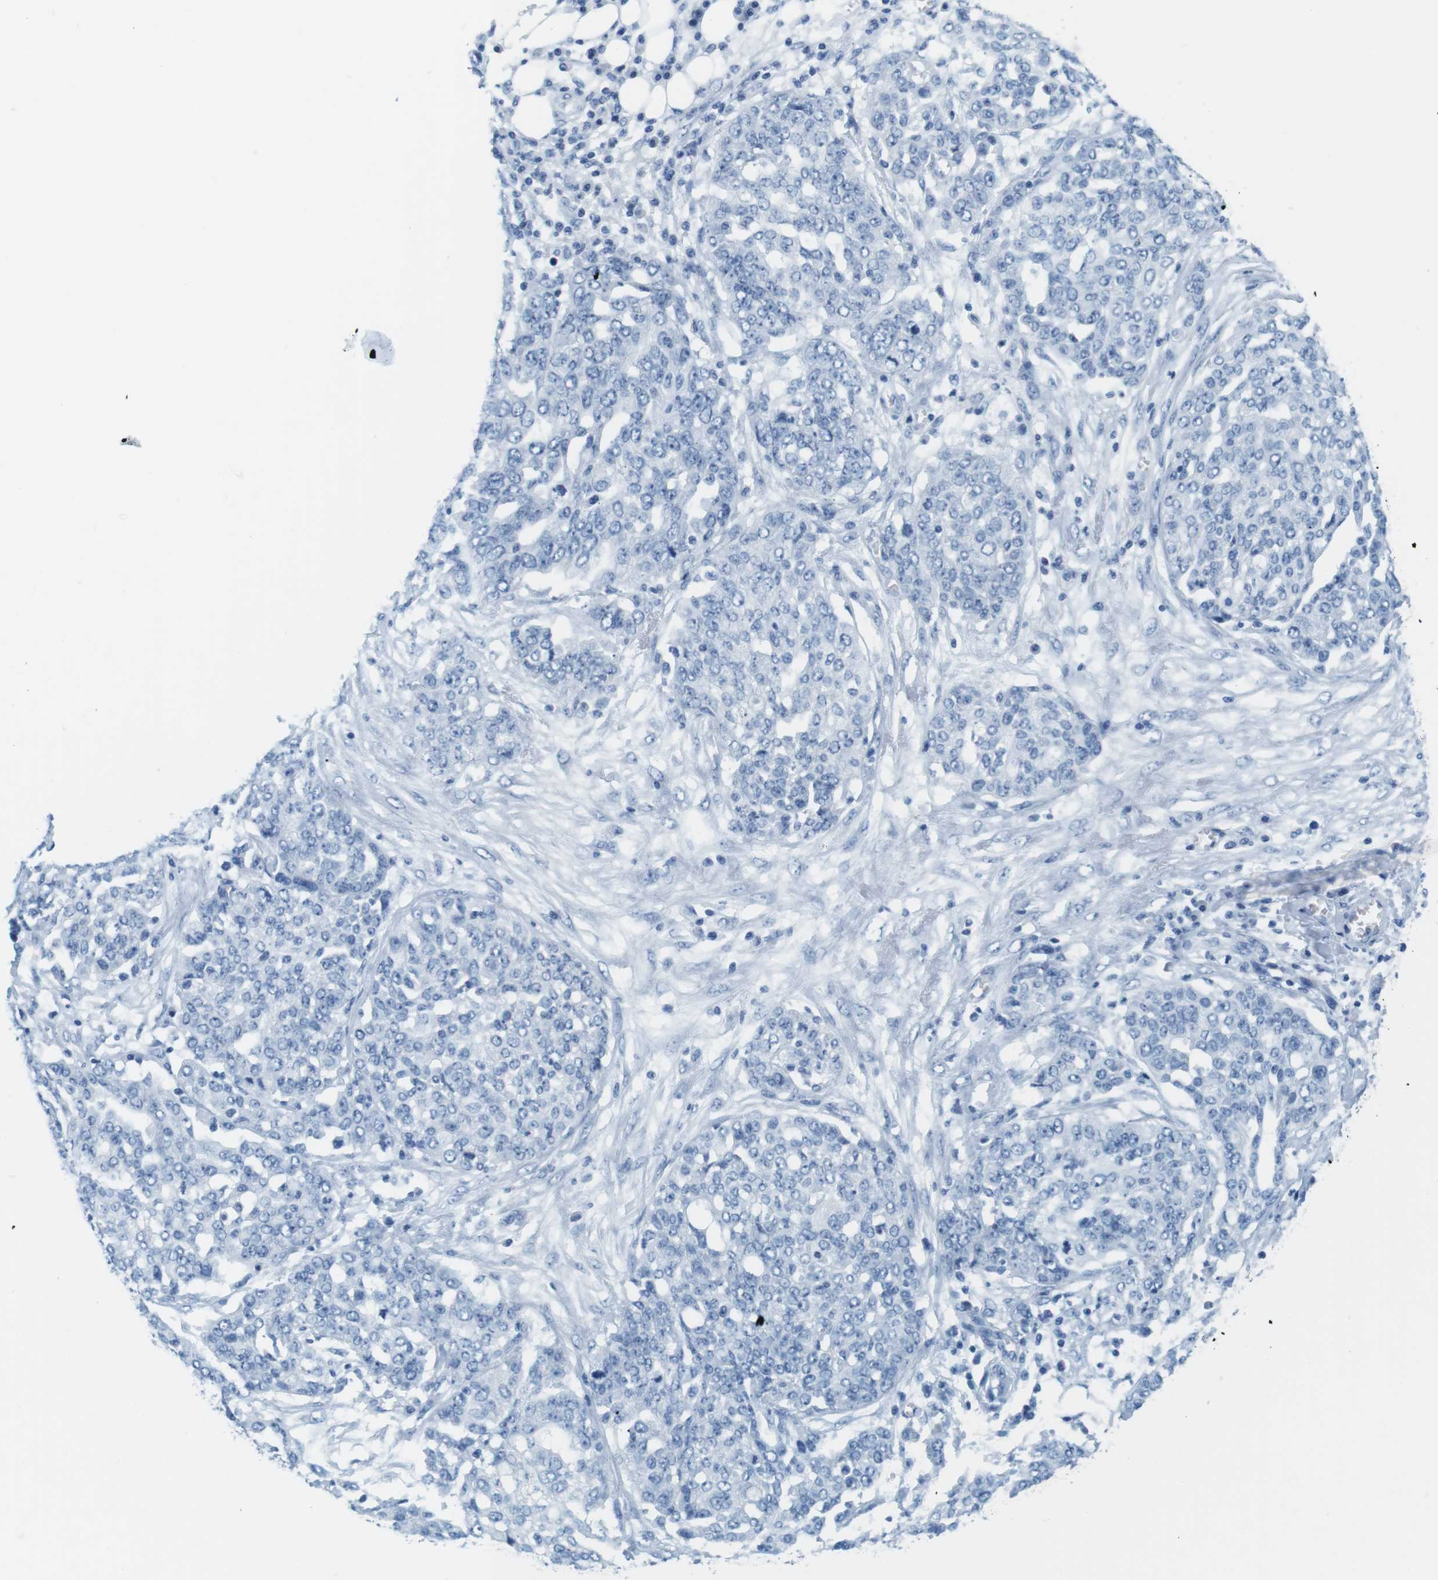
{"staining": {"intensity": "negative", "quantity": "none", "location": "none"}, "tissue": "ovarian cancer", "cell_type": "Tumor cells", "image_type": "cancer", "snomed": [{"axis": "morphology", "description": "Cystadenocarcinoma, serous, NOS"}, {"axis": "topography", "description": "Soft tissue"}, {"axis": "topography", "description": "Ovary"}], "caption": "Ovarian serous cystadenocarcinoma stained for a protein using immunohistochemistry (IHC) reveals no staining tumor cells.", "gene": "CYP2C9", "patient": {"sex": "female", "age": 57}}